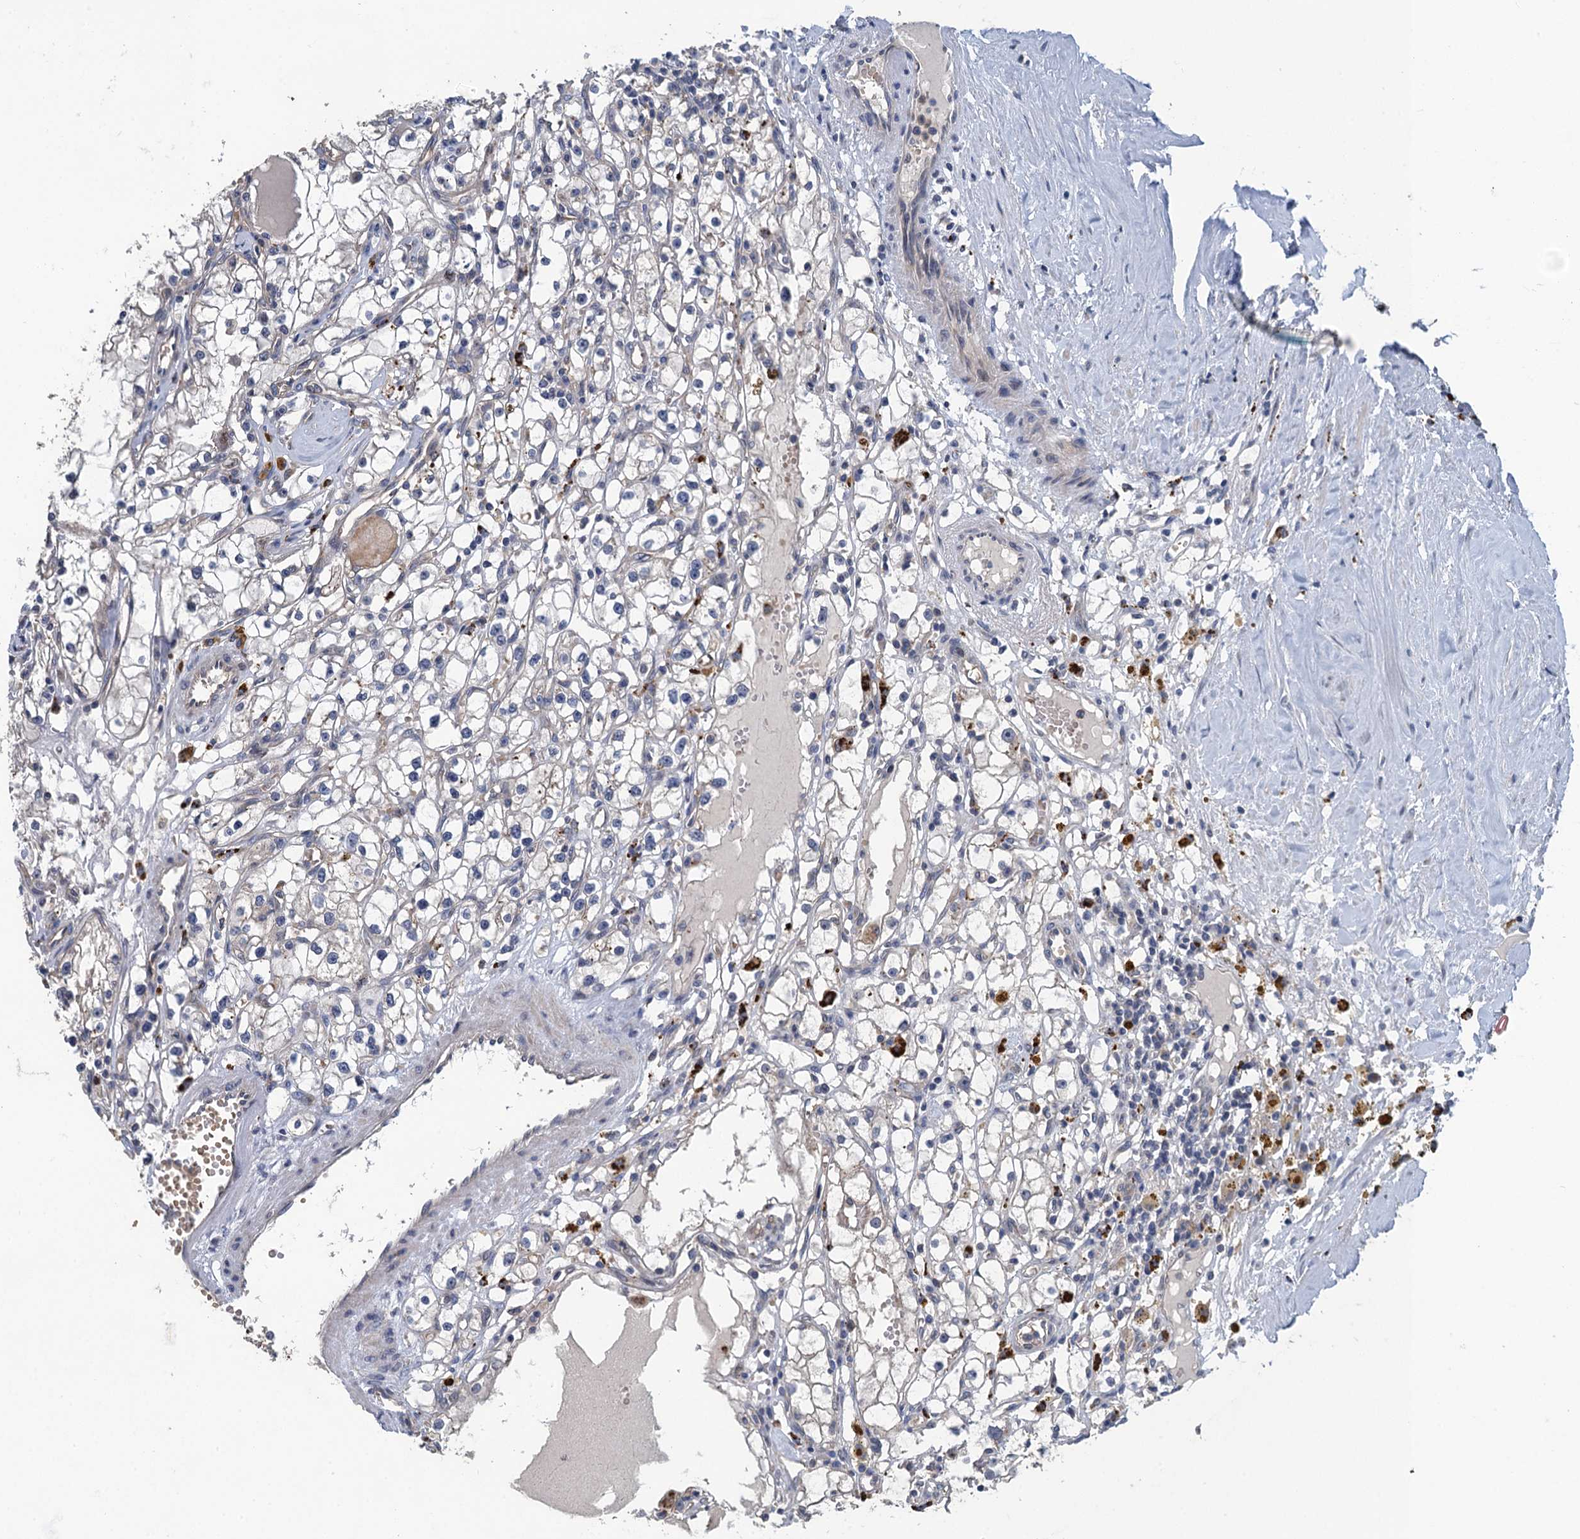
{"staining": {"intensity": "negative", "quantity": "none", "location": "none"}, "tissue": "renal cancer", "cell_type": "Tumor cells", "image_type": "cancer", "snomed": [{"axis": "morphology", "description": "Adenocarcinoma, NOS"}, {"axis": "topography", "description": "Kidney"}], "caption": "Renal cancer (adenocarcinoma) was stained to show a protein in brown. There is no significant expression in tumor cells.", "gene": "KBTBD8", "patient": {"sex": "male", "age": 56}}